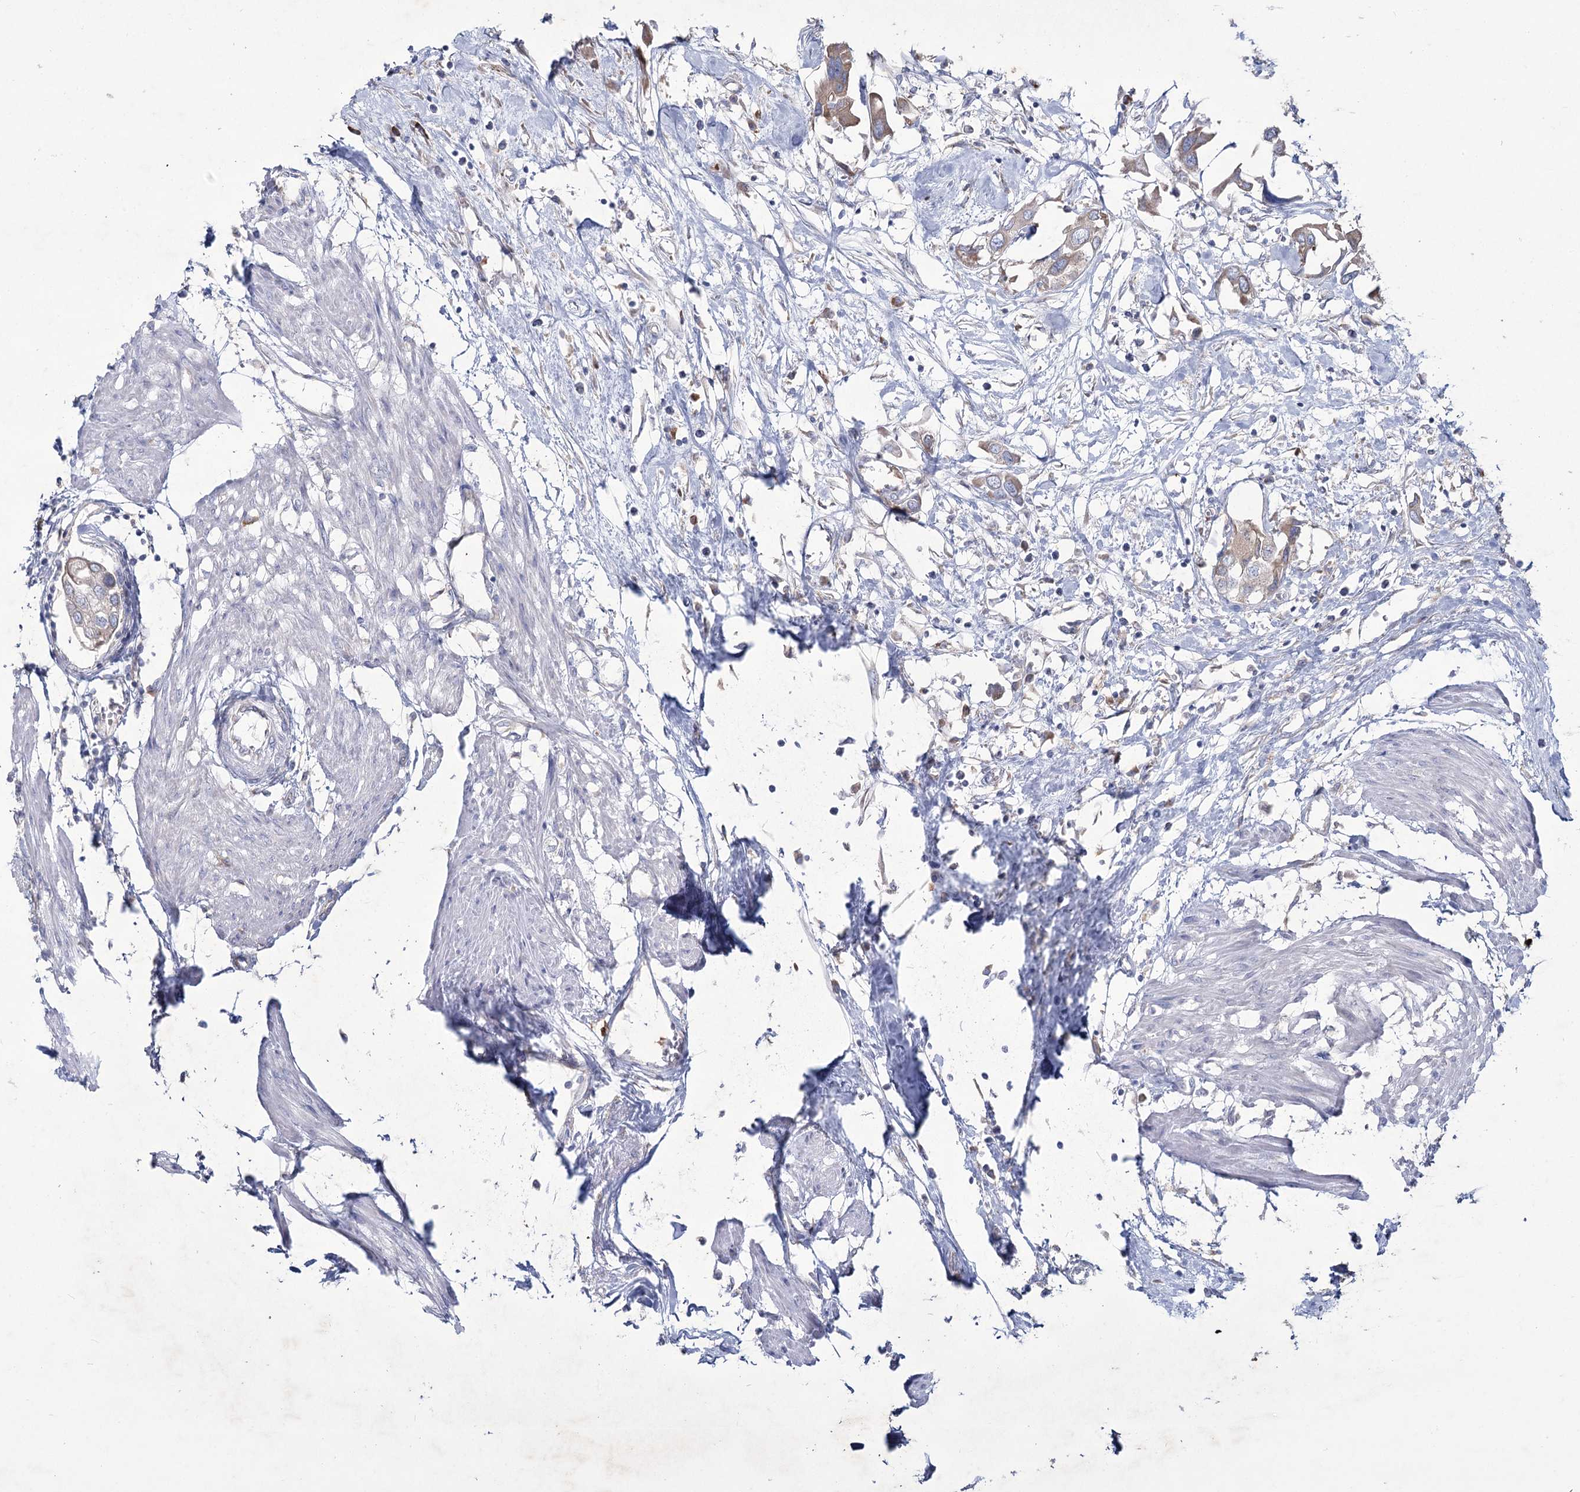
{"staining": {"intensity": "negative", "quantity": "none", "location": "none"}, "tissue": "urothelial cancer", "cell_type": "Tumor cells", "image_type": "cancer", "snomed": [{"axis": "morphology", "description": "Urothelial carcinoma, High grade"}, {"axis": "topography", "description": "Urinary bladder"}], "caption": "Immunohistochemical staining of urothelial cancer reveals no significant expression in tumor cells.", "gene": "NIPAL4", "patient": {"sex": "male", "age": 64}}